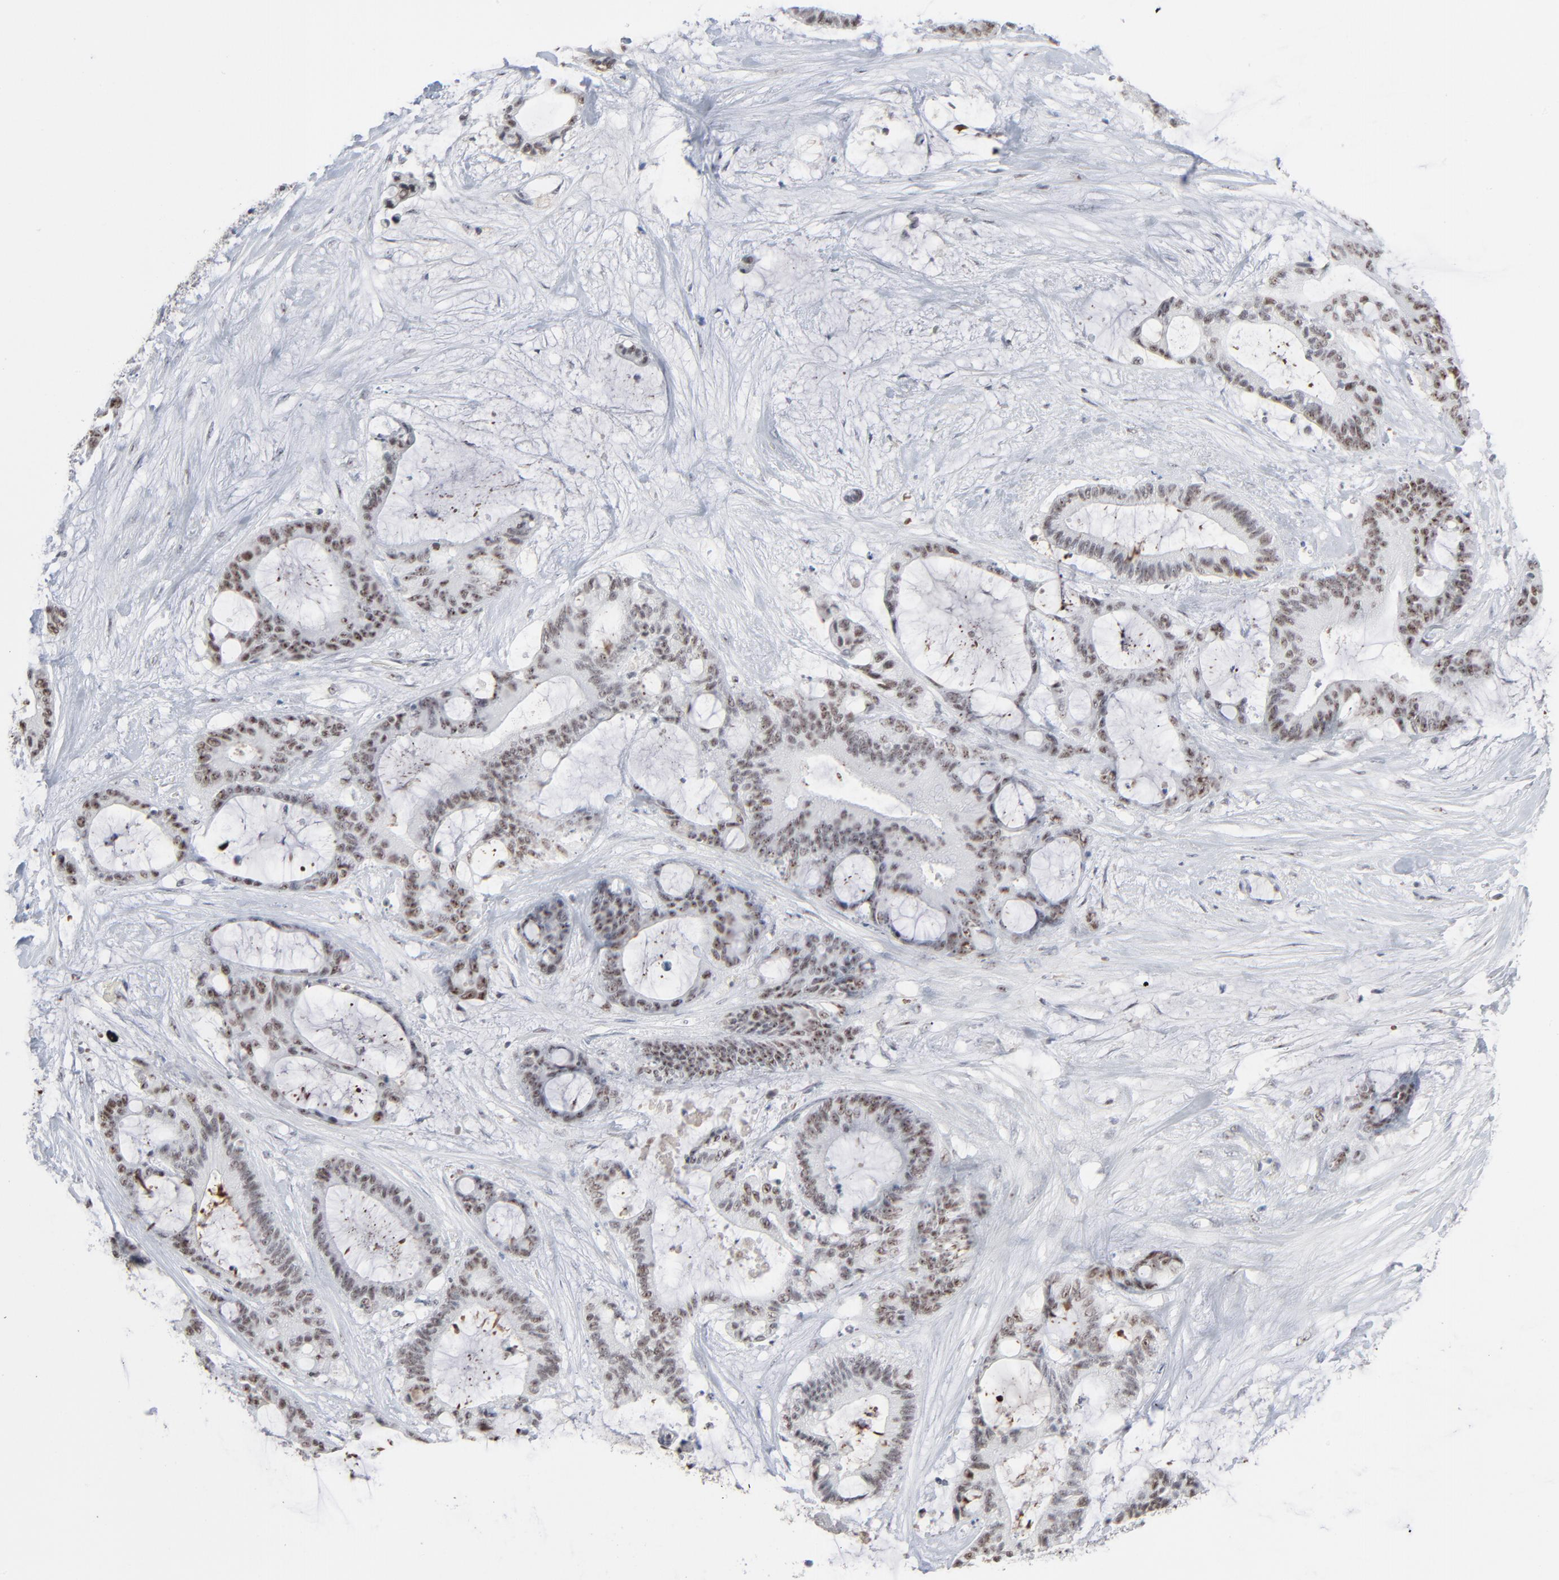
{"staining": {"intensity": "weak", "quantity": ">75%", "location": "nuclear"}, "tissue": "liver cancer", "cell_type": "Tumor cells", "image_type": "cancer", "snomed": [{"axis": "morphology", "description": "Cholangiocarcinoma"}, {"axis": "topography", "description": "Liver"}], "caption": "IHC (DAB) staining of human cholangiocarcinoma (liver) displays weak nuclear protein expression in approximately >75% of tumor cells.", "gene": "MPHOSPH6", "patient": {"sex": "female", "age": 73}}